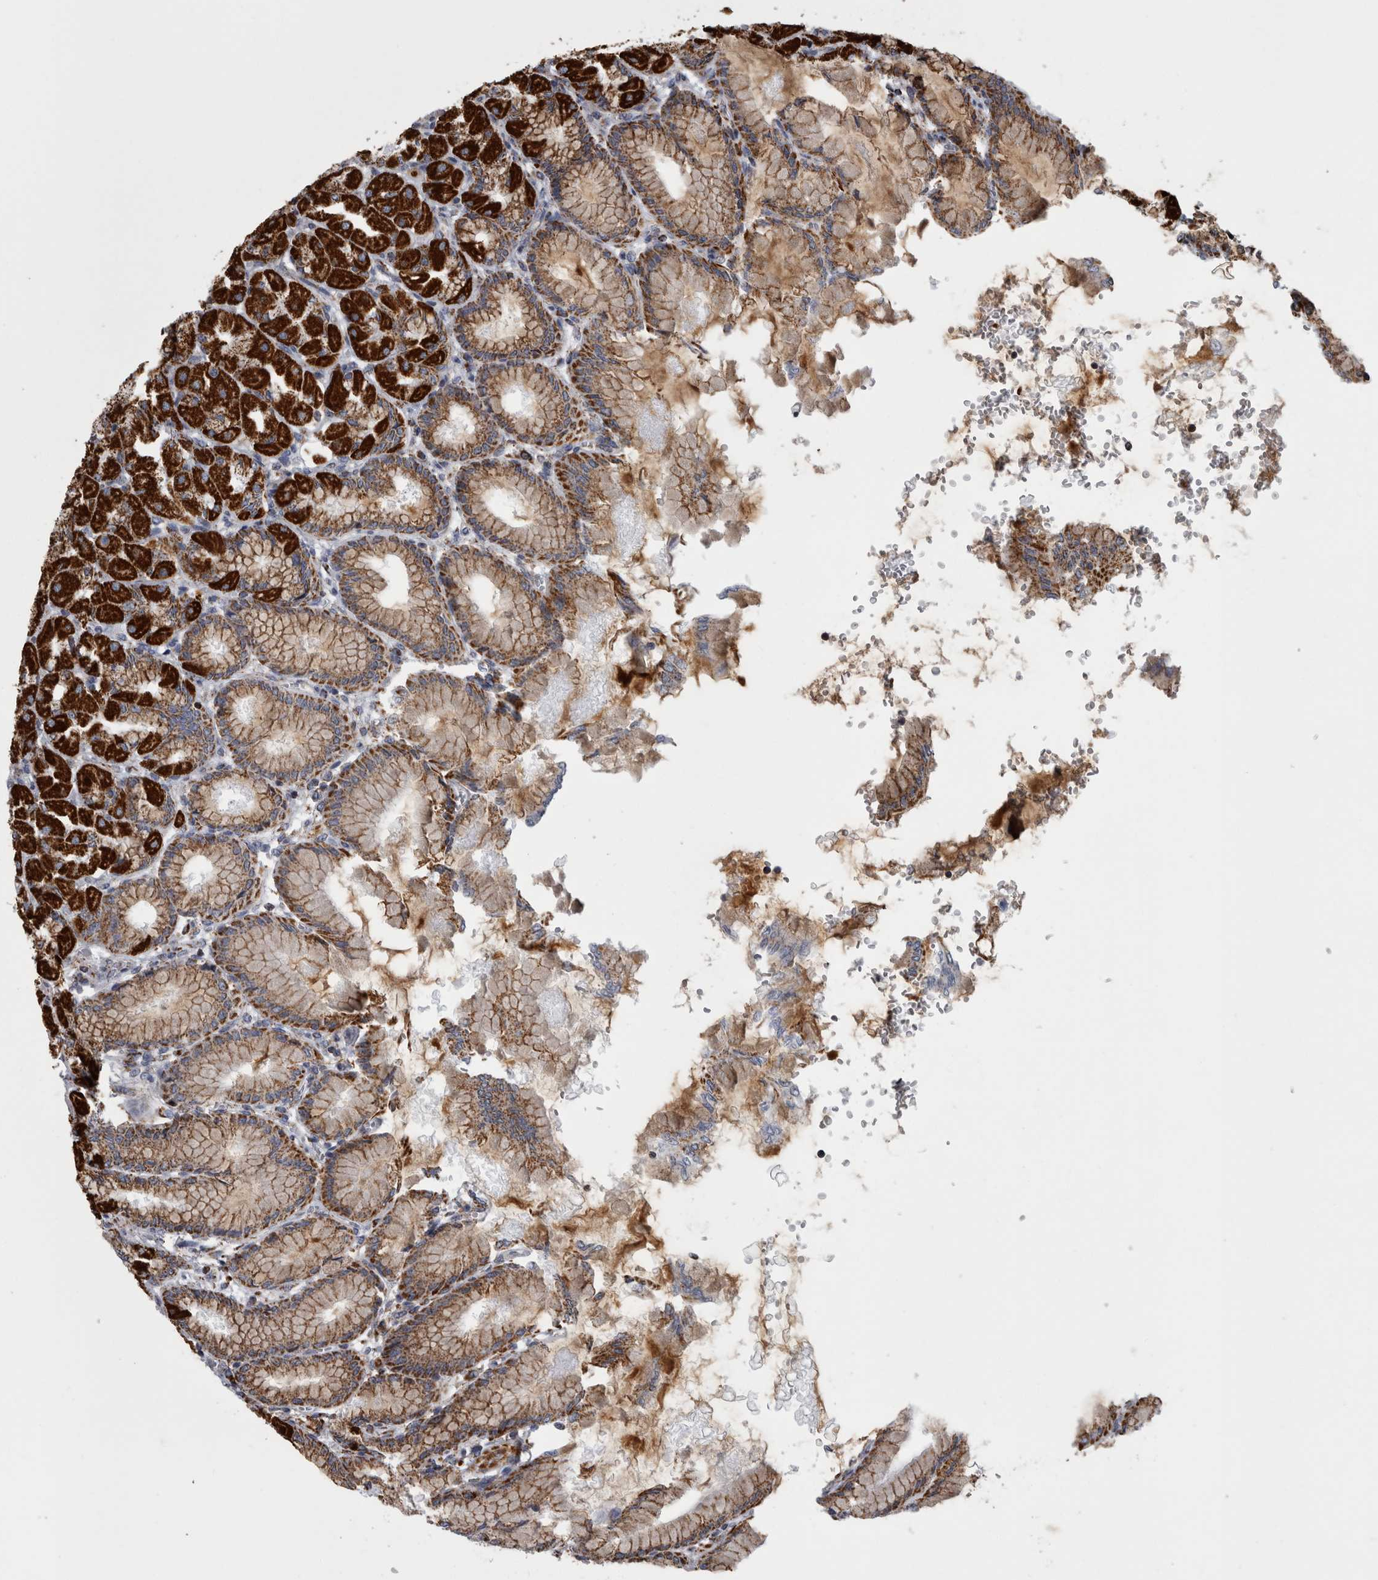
{"staining": {"intensity": "strong", "quantity": ">75%", "location": "cytoplasmic/membranous"}, "tissue": "stomach", "cell_type": "Glandular cells", "image_type": "normal", "snomed": [{"axis": "morphology", "description": "Normal tissue, NOS"}, {"axis": "topography", "description": "Stomach, upper"}], "caption": "Immunohistochemistry (IHC) histopathology image of unremarkable stomach: stomach stained using immunohistochemistry displays high levels of strong protein expression localized specifically in the cytoplasmic/membranous of glandular cells, appearing as a cytoplasmic/membranous brown color.", "gene": "MDH2", "patient": {"sex": "female", "age": 56}}